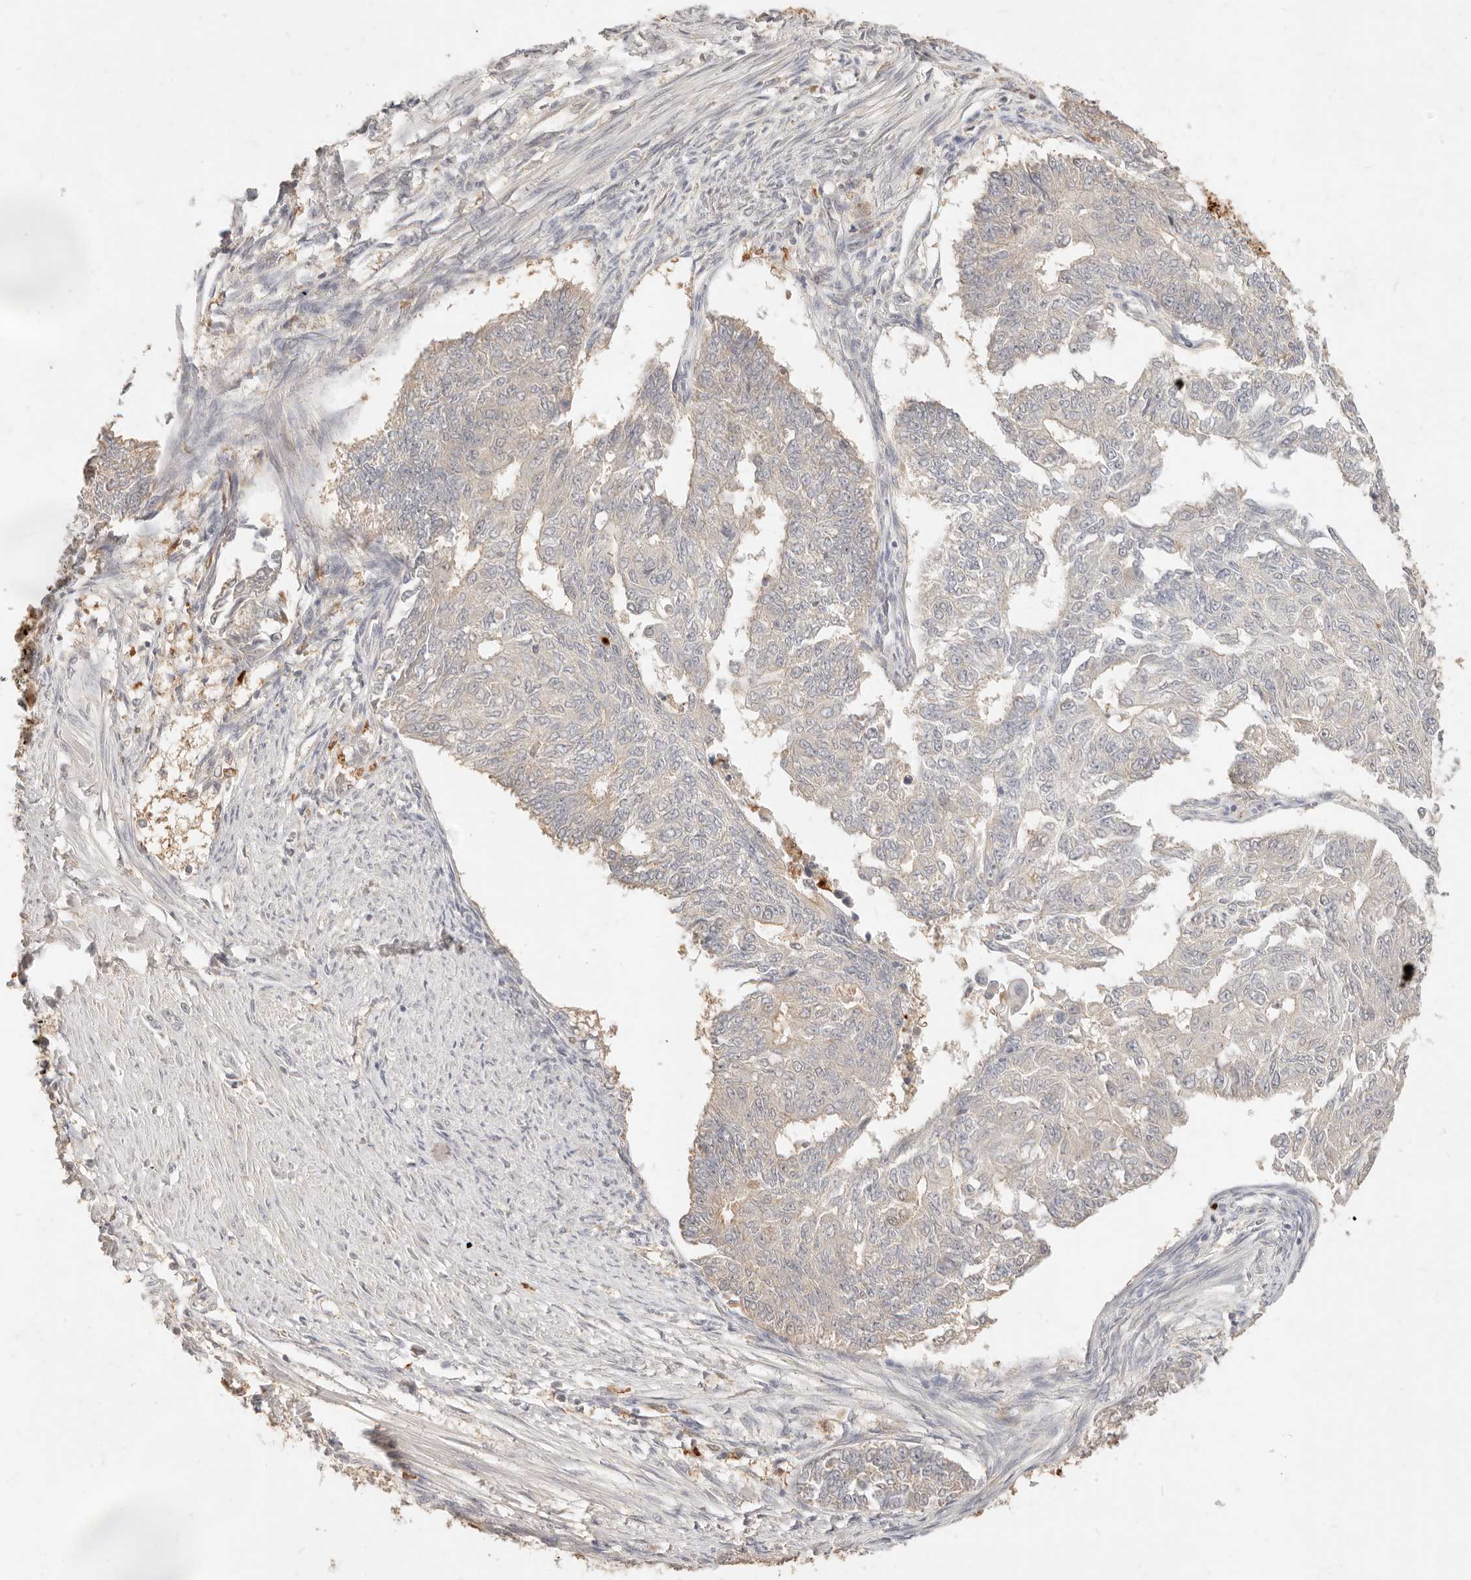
{"staining": {"intensity": "negative", "quantity": "none", "location": "none"}, "tissue": "endometrial cancer", "cell_type": "Tumor cells", "image_type": "cancer", "snomed": [{"axis": "morphology", "description": "Adenocarcinoma, NOS"}, {"axis": "topography", "description": "Endometrium"}], "caption": "Immunohistochemical staining of adenocarcinoma (endometrial) displays no significant expression in tumor cells.", "gene": "TMTC2", "patient": {"sex": "female", "age": 32}}